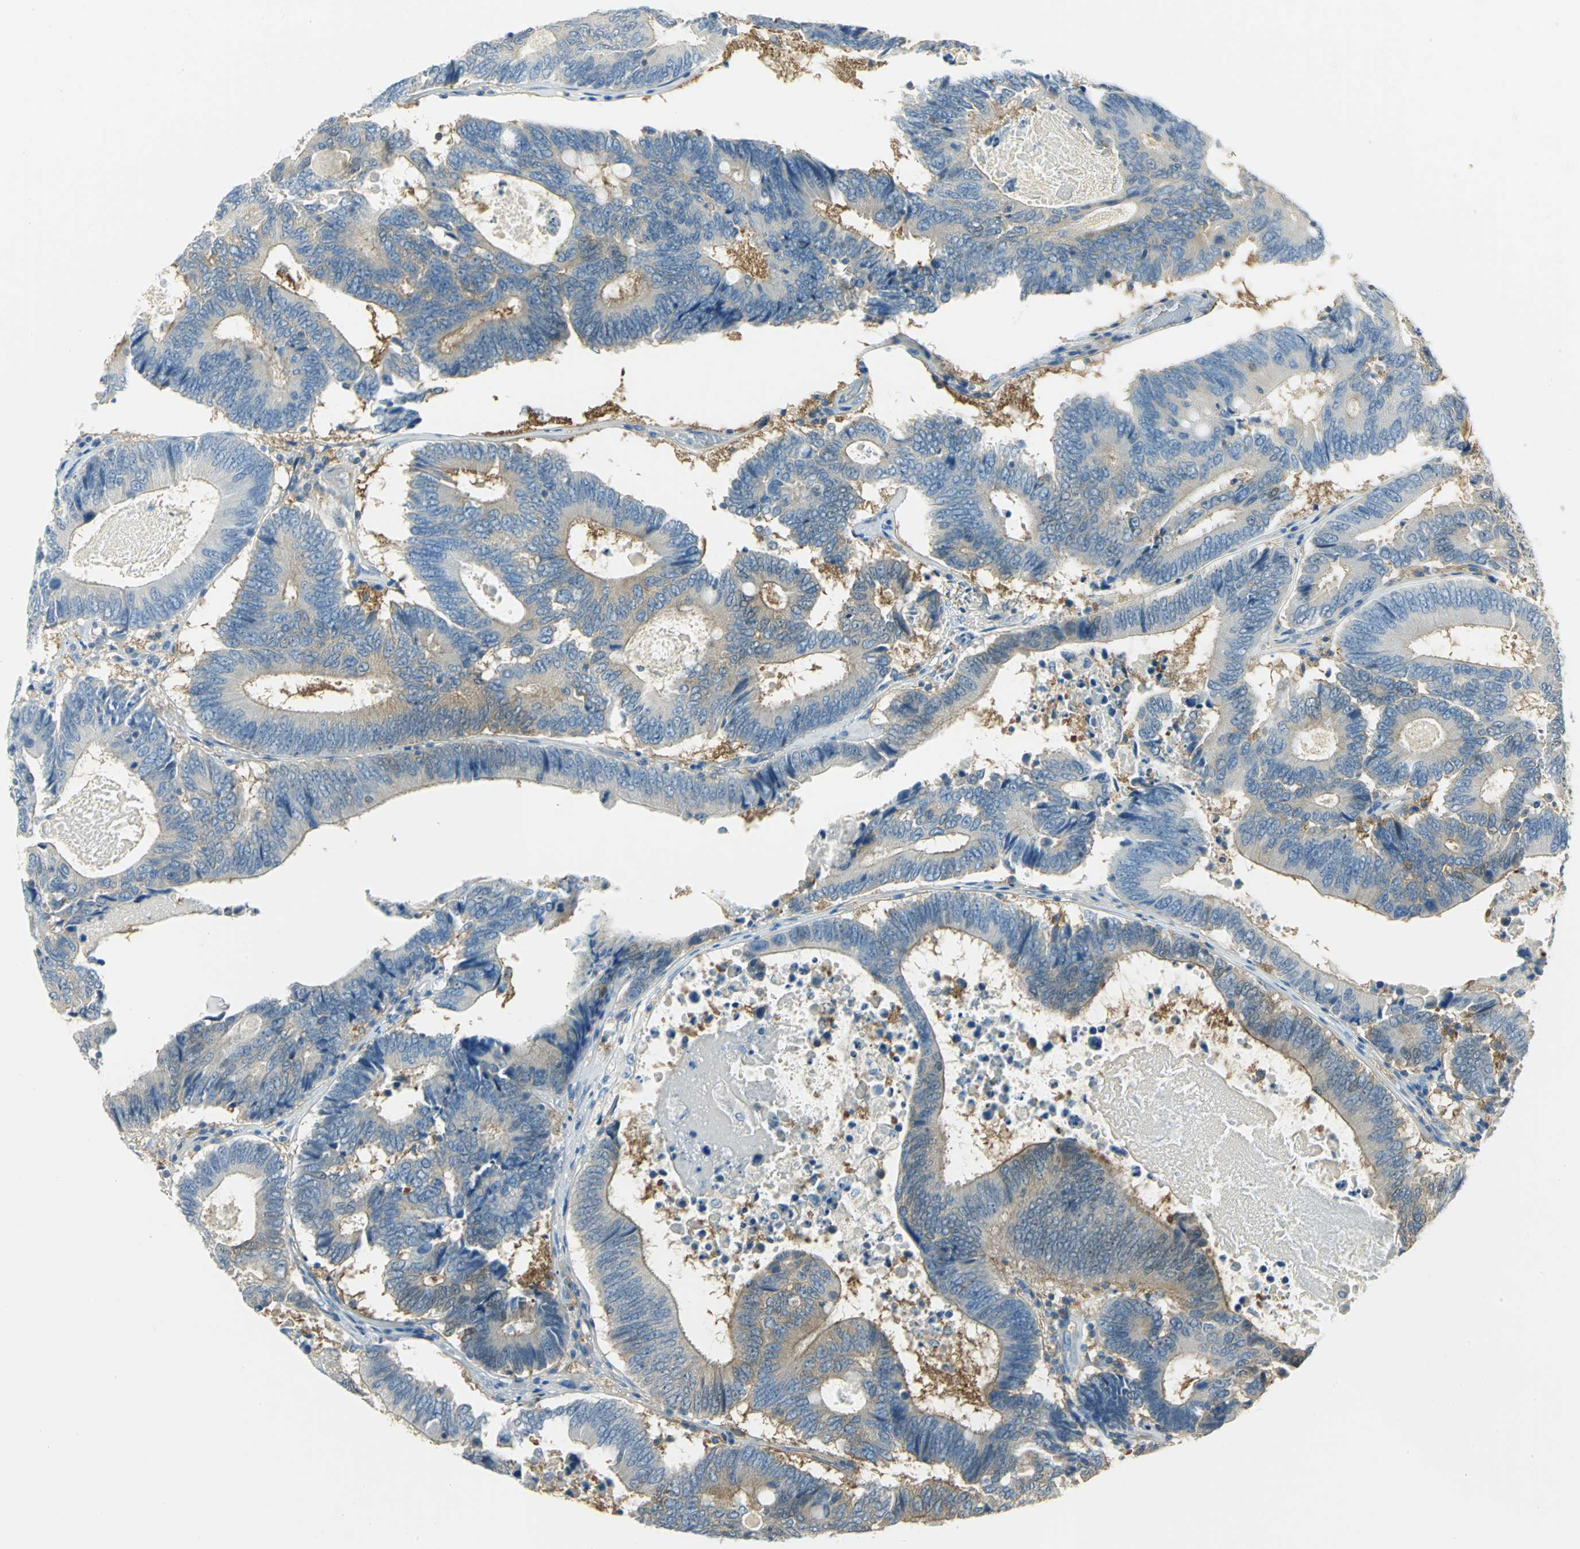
{"staining": {"intensity": "moderate", "quantity": ">75%", "location": "cytoplasmic/membranous"}, "tissue": "colorectal cancer", "cell_type": "Tumor cells", "image_type": "cancer", "snomed": [{"axis": "morphology", "description": "Adenocarcinoma, NOS"}, {"axis": "topography", "description": "Colon"}], "caption": "A brown stain labels moderate cytoplasmic/membranous staining of a protein in adenocarcinoma (colorectal) tumor cells.", "gene": "TSC22D2", "patient": {"sex": "female", "age": 78}}